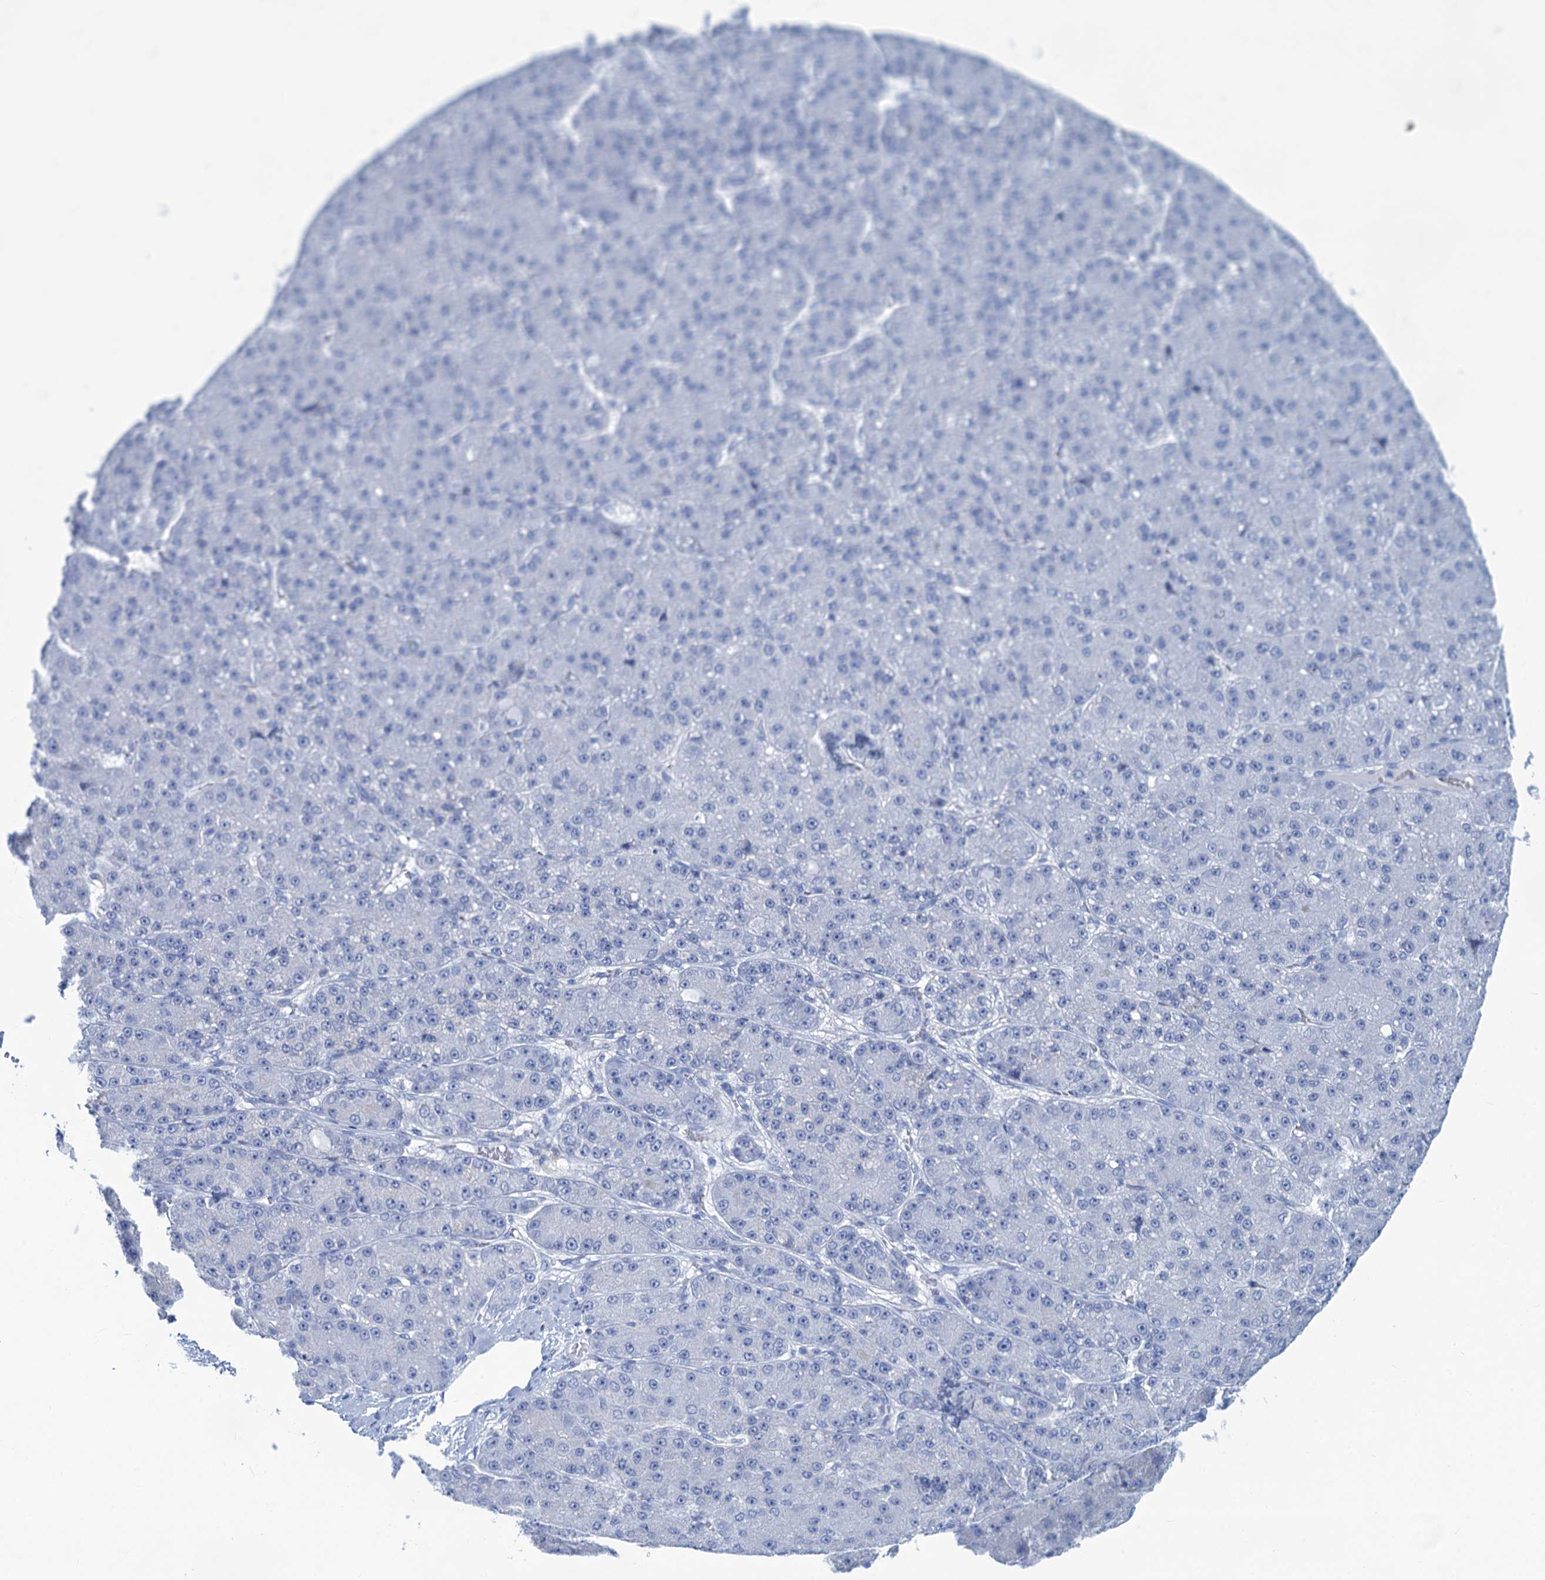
{"staining": {"intensity": "negative", "quantity": "none", "location": "none"}, "tissue": "liver cancer", "cell_type": "Tumor cells", "image_type": "cancer", "snomed": [{"axis": "morphology", "description": "Carcinoma, Hepatocellular, NOS"}, {"axis": "topography", "description": "Liver"}], "caption": "High magnification brightfield microscopy of liver cancer stained with DAB (brown) and counterstained with hematoxylin (blue): tumor cells show no significant expression.", "gene": "CABYR", "patient": {"sex": "male", "age": 67}}